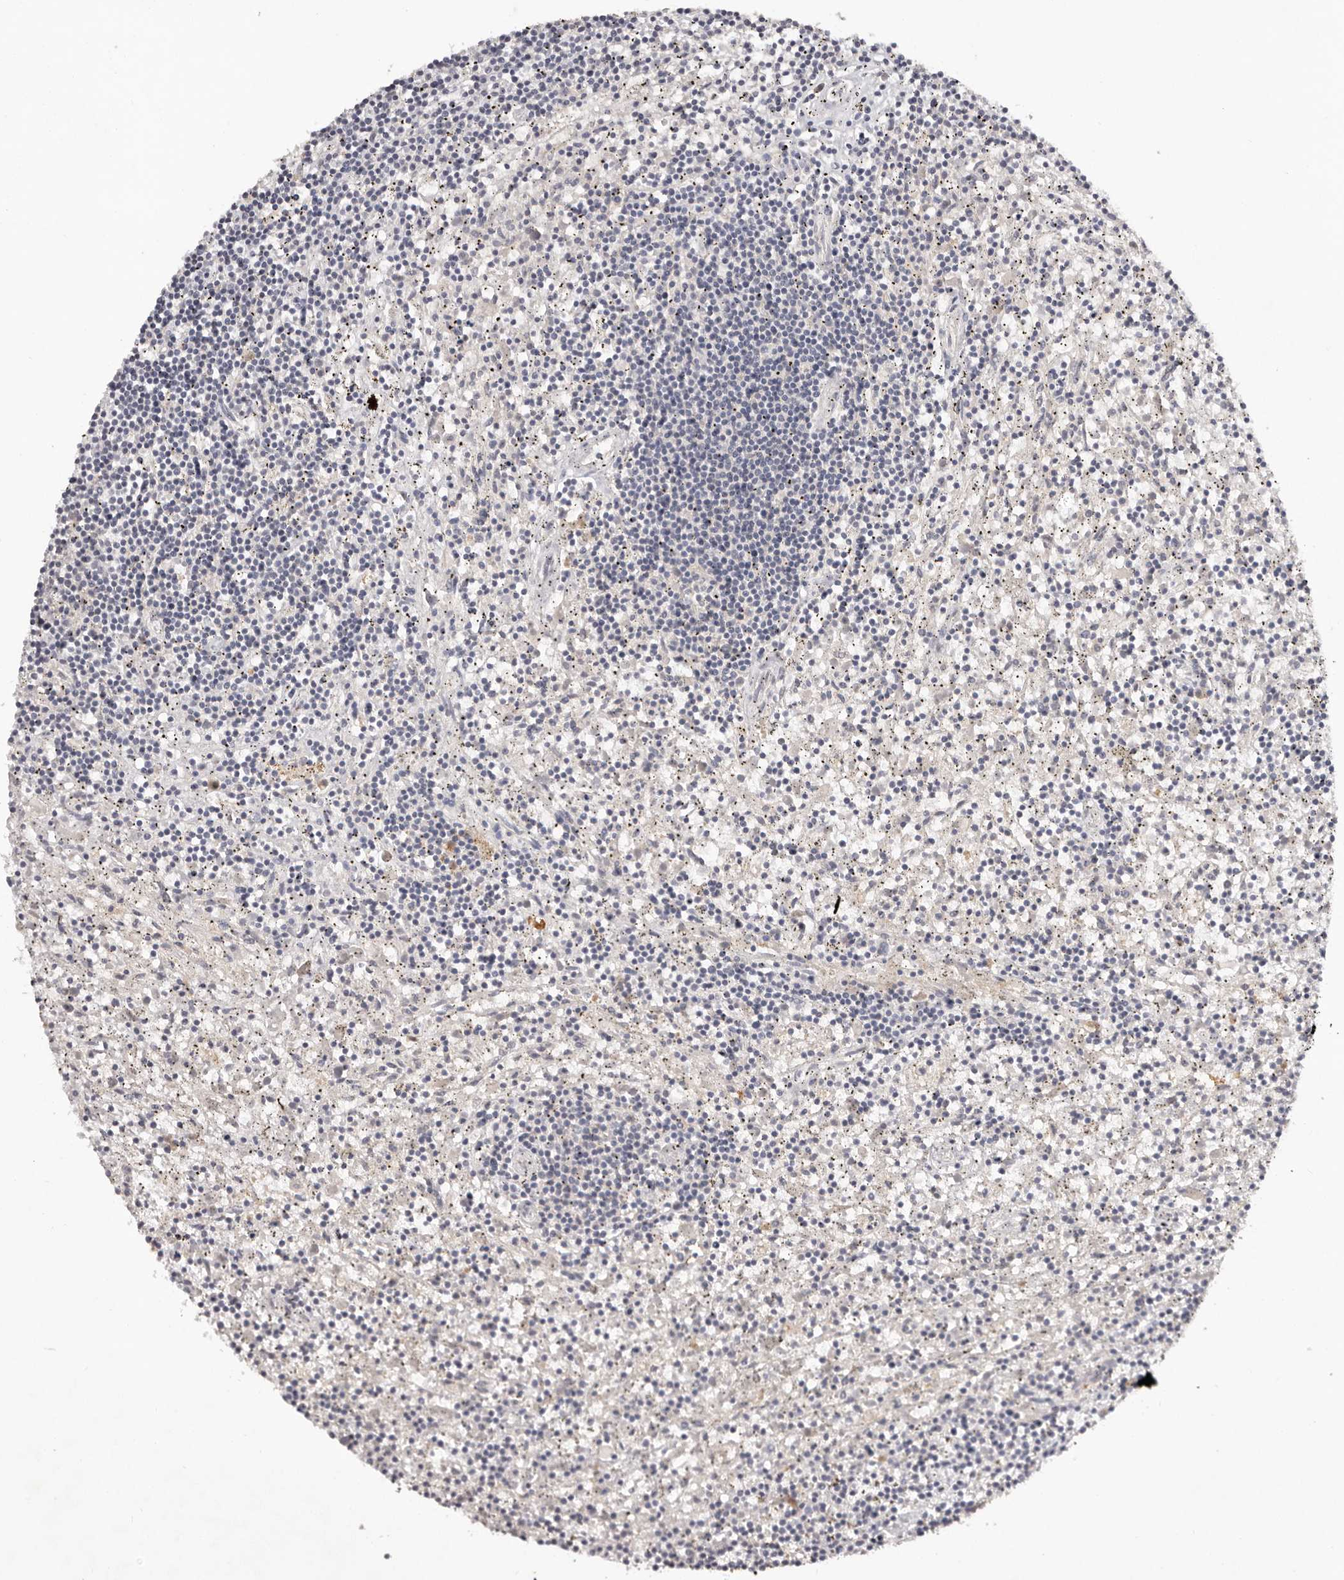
{"staining": {"intensity": "negative", "quantity": "none", "location": "none"}, "tissue": "lymphoma", "cell_type": "Tumor cells", "image_type": "cancer", "snomed": [{"axis": "morphology", "description": "Malignant lymphoma, non-Hodgkin's type, Low grade"}, {"axis": "topography", "description": "Spleen"}], "caption": "Low-grade malignant lymphoma, non-Hodgkin's type stained for a protein using IHC displays no positivity tumor cells.", "gene": "SCUBE2", "patient": {"sex": "male", "age": 76}}